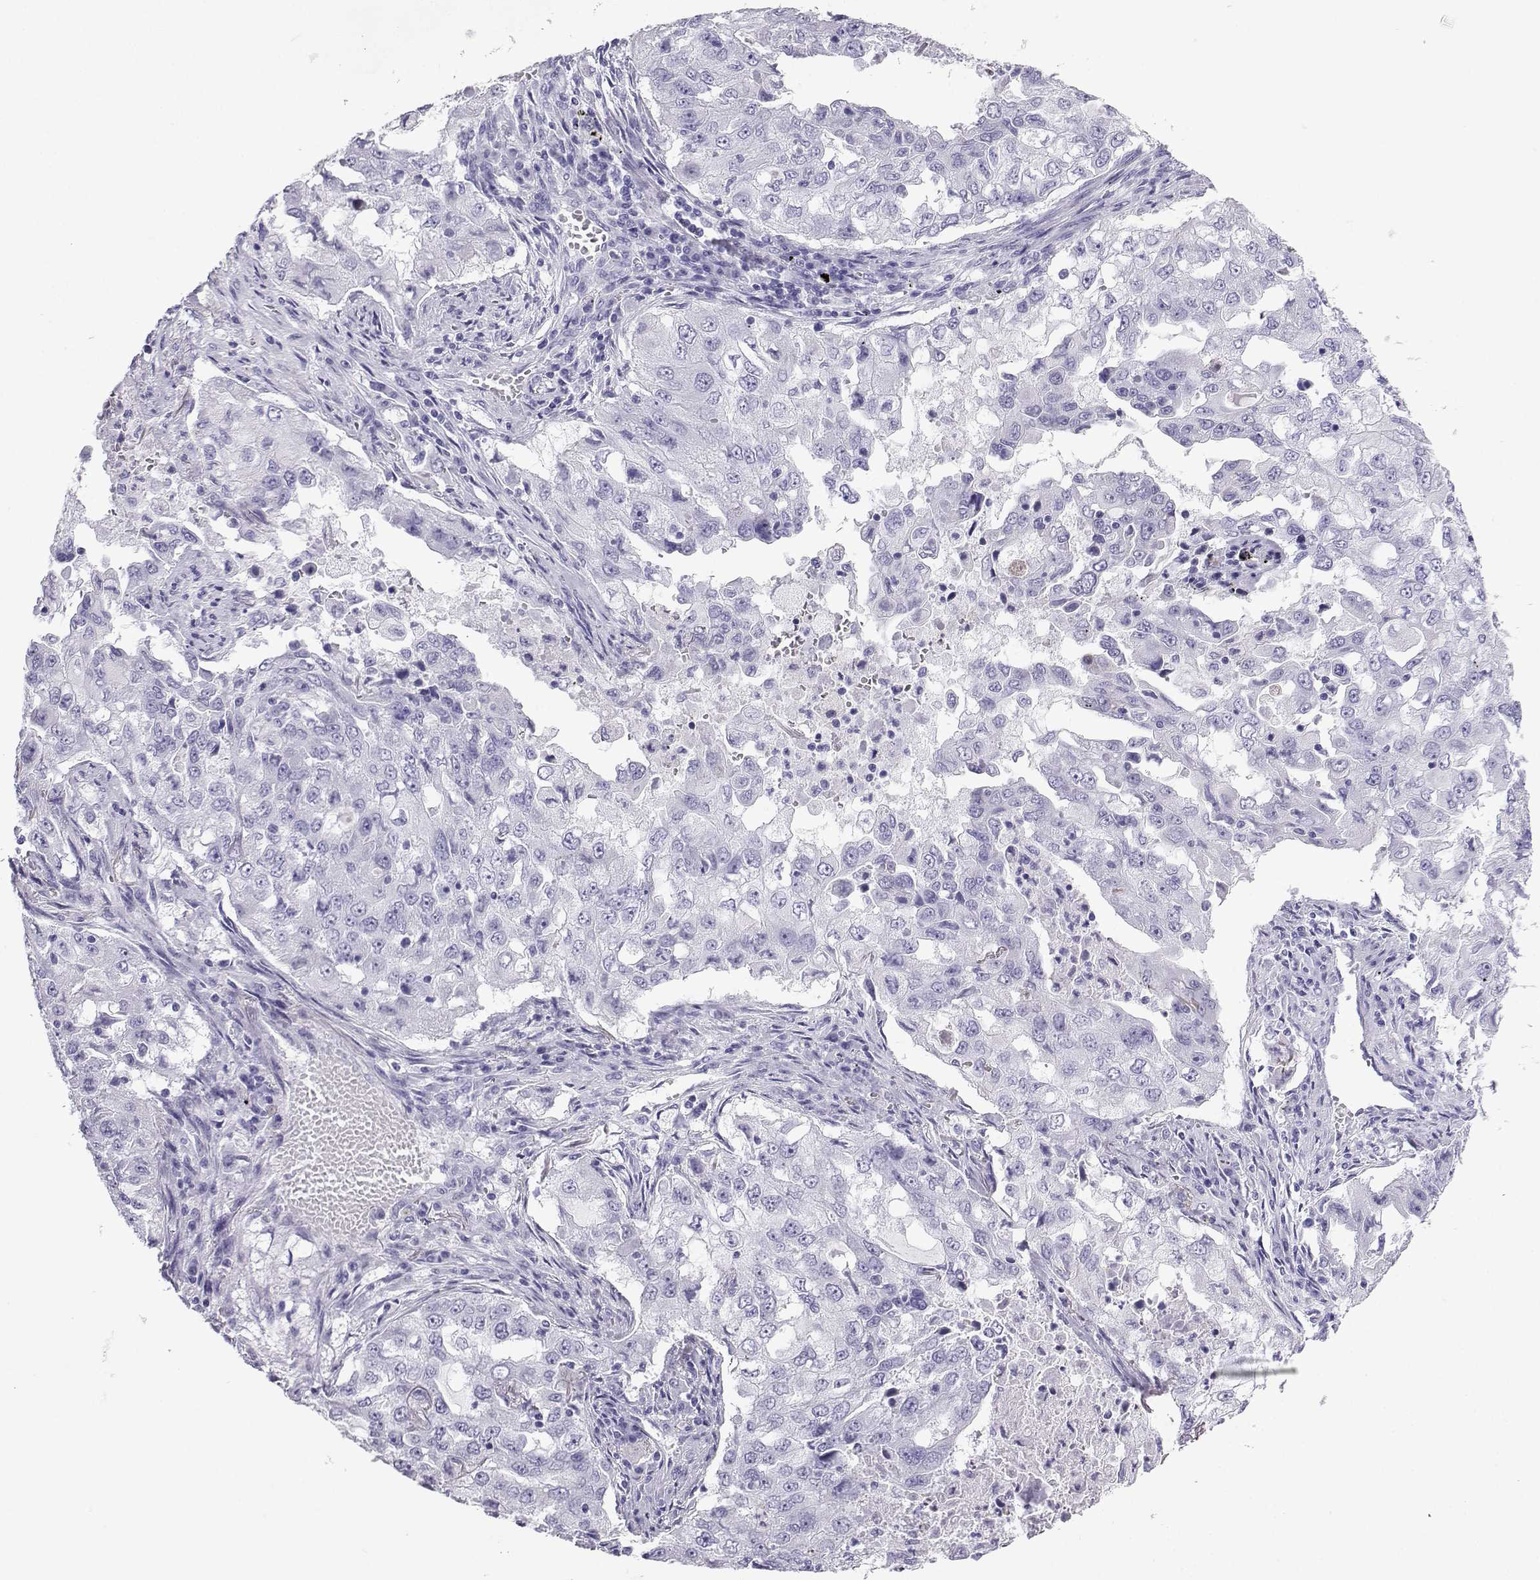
{"staining": {"intensity": "negative", "quantity": "none", "location": "none"}, "tissue": "lung cancer", "cell_type": "Tumor cells", "image_type": "cancer", "snomed": [{"axis": "morphology", "description": "Adenocarcinoma, NOS"}, {"axis": "topography", "description": "Lung"}], "caption": "Immunohistochemical staining of human lung cancer (adenocarcinoma) reveals no significant expression in tumor cells.", "gene": "SLC18A2", "patient": {"sex": "female", "age": 61}}